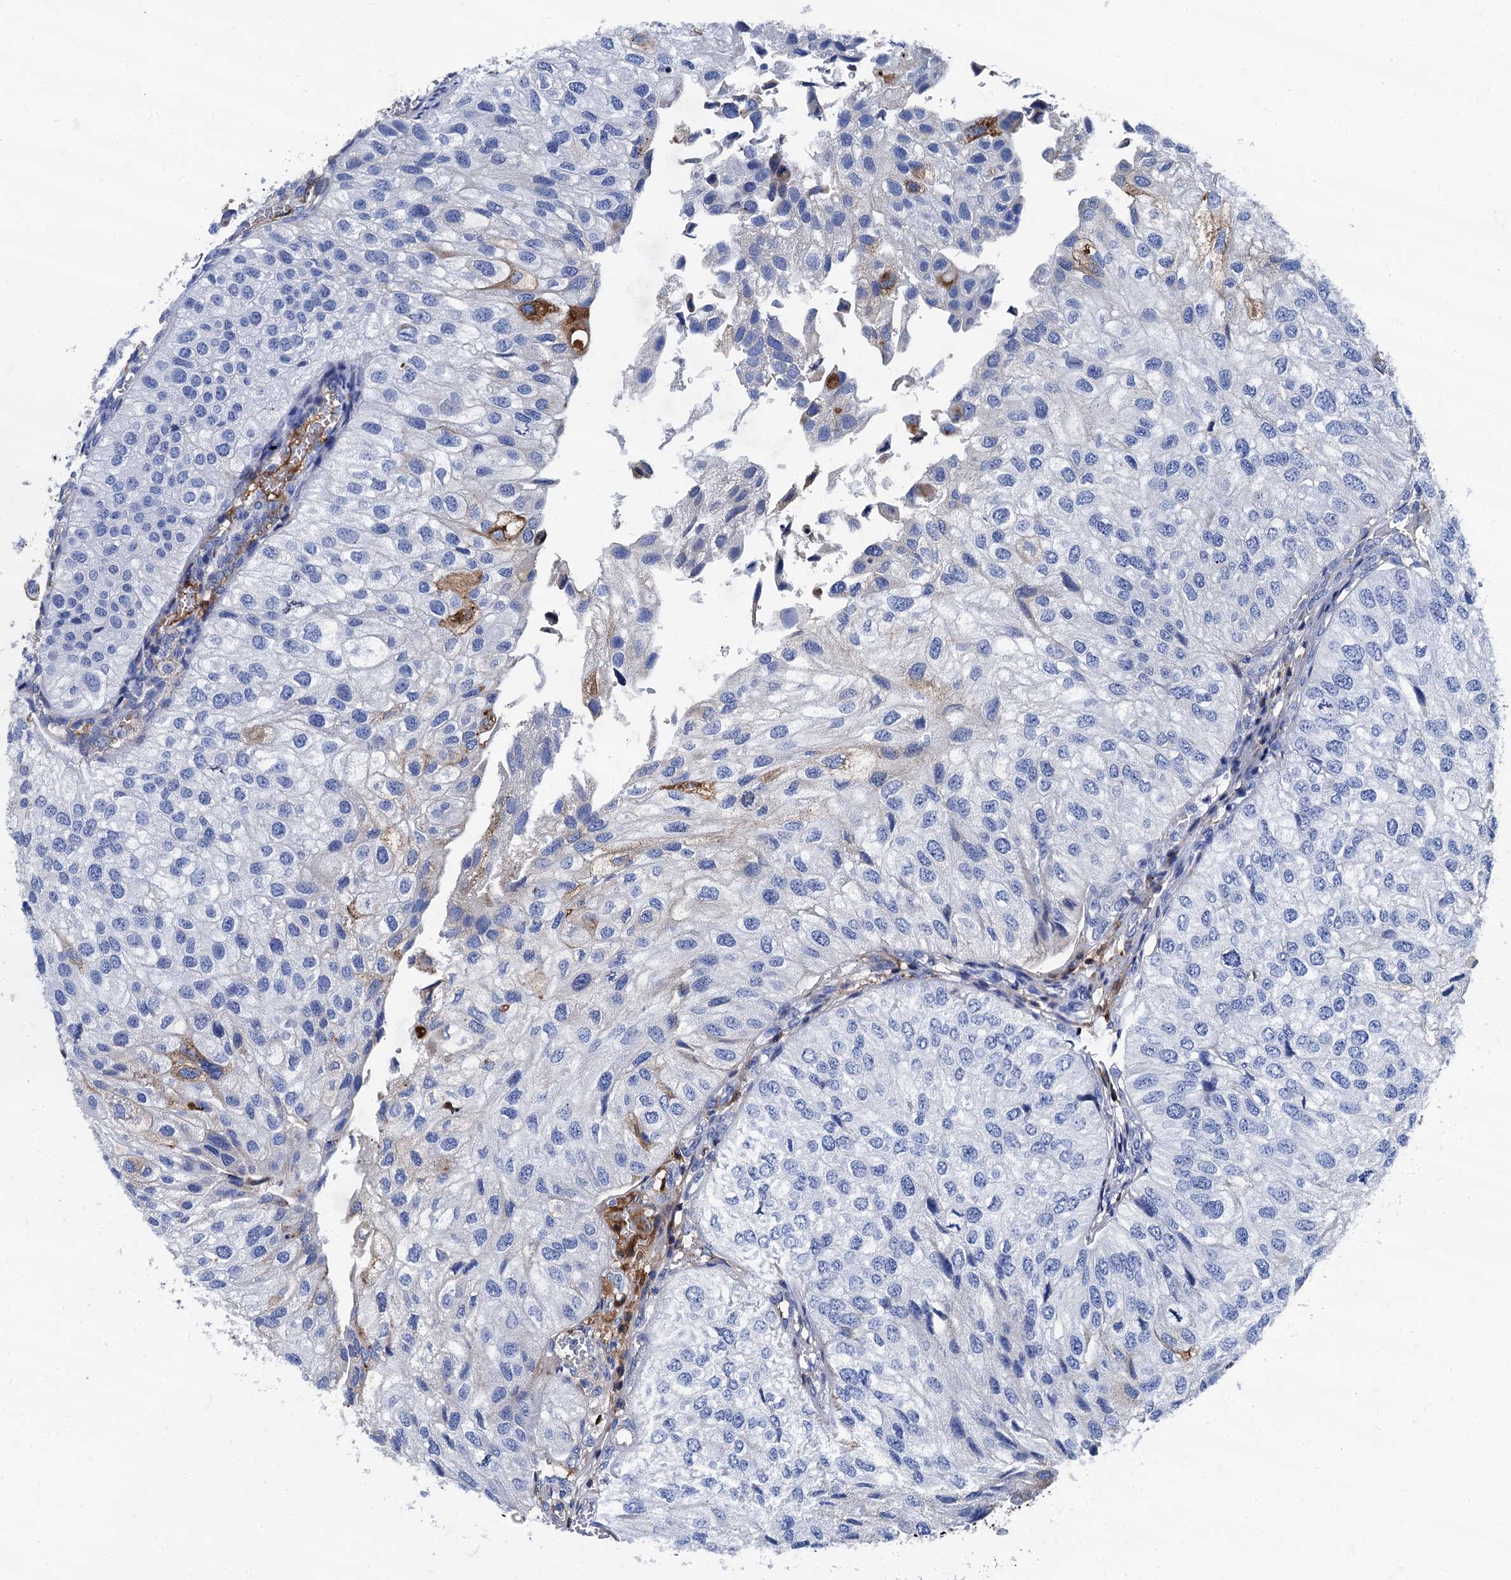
{"staining": {"intensity": "strong", "quantity": "<25%", "location": "cytoplasmic/membranous"}, "tissue": "urothelial cancer", "cell_type": "Tumor cells", "image_type": "cancer", "snomed": [{"axis": "morphology", "description": "Urothelial carcinoma, Low grade"}, {"axis": "topography", "description": "Urinary bladder"}], "caption": "The histopathology image reveals staining of urothelial cancer, revealing strong cytoplasmic/membranous protein expression (brown color) within tumor cells.", "gene": "APOD", "patient": {"sex": "female", "age": 89}}